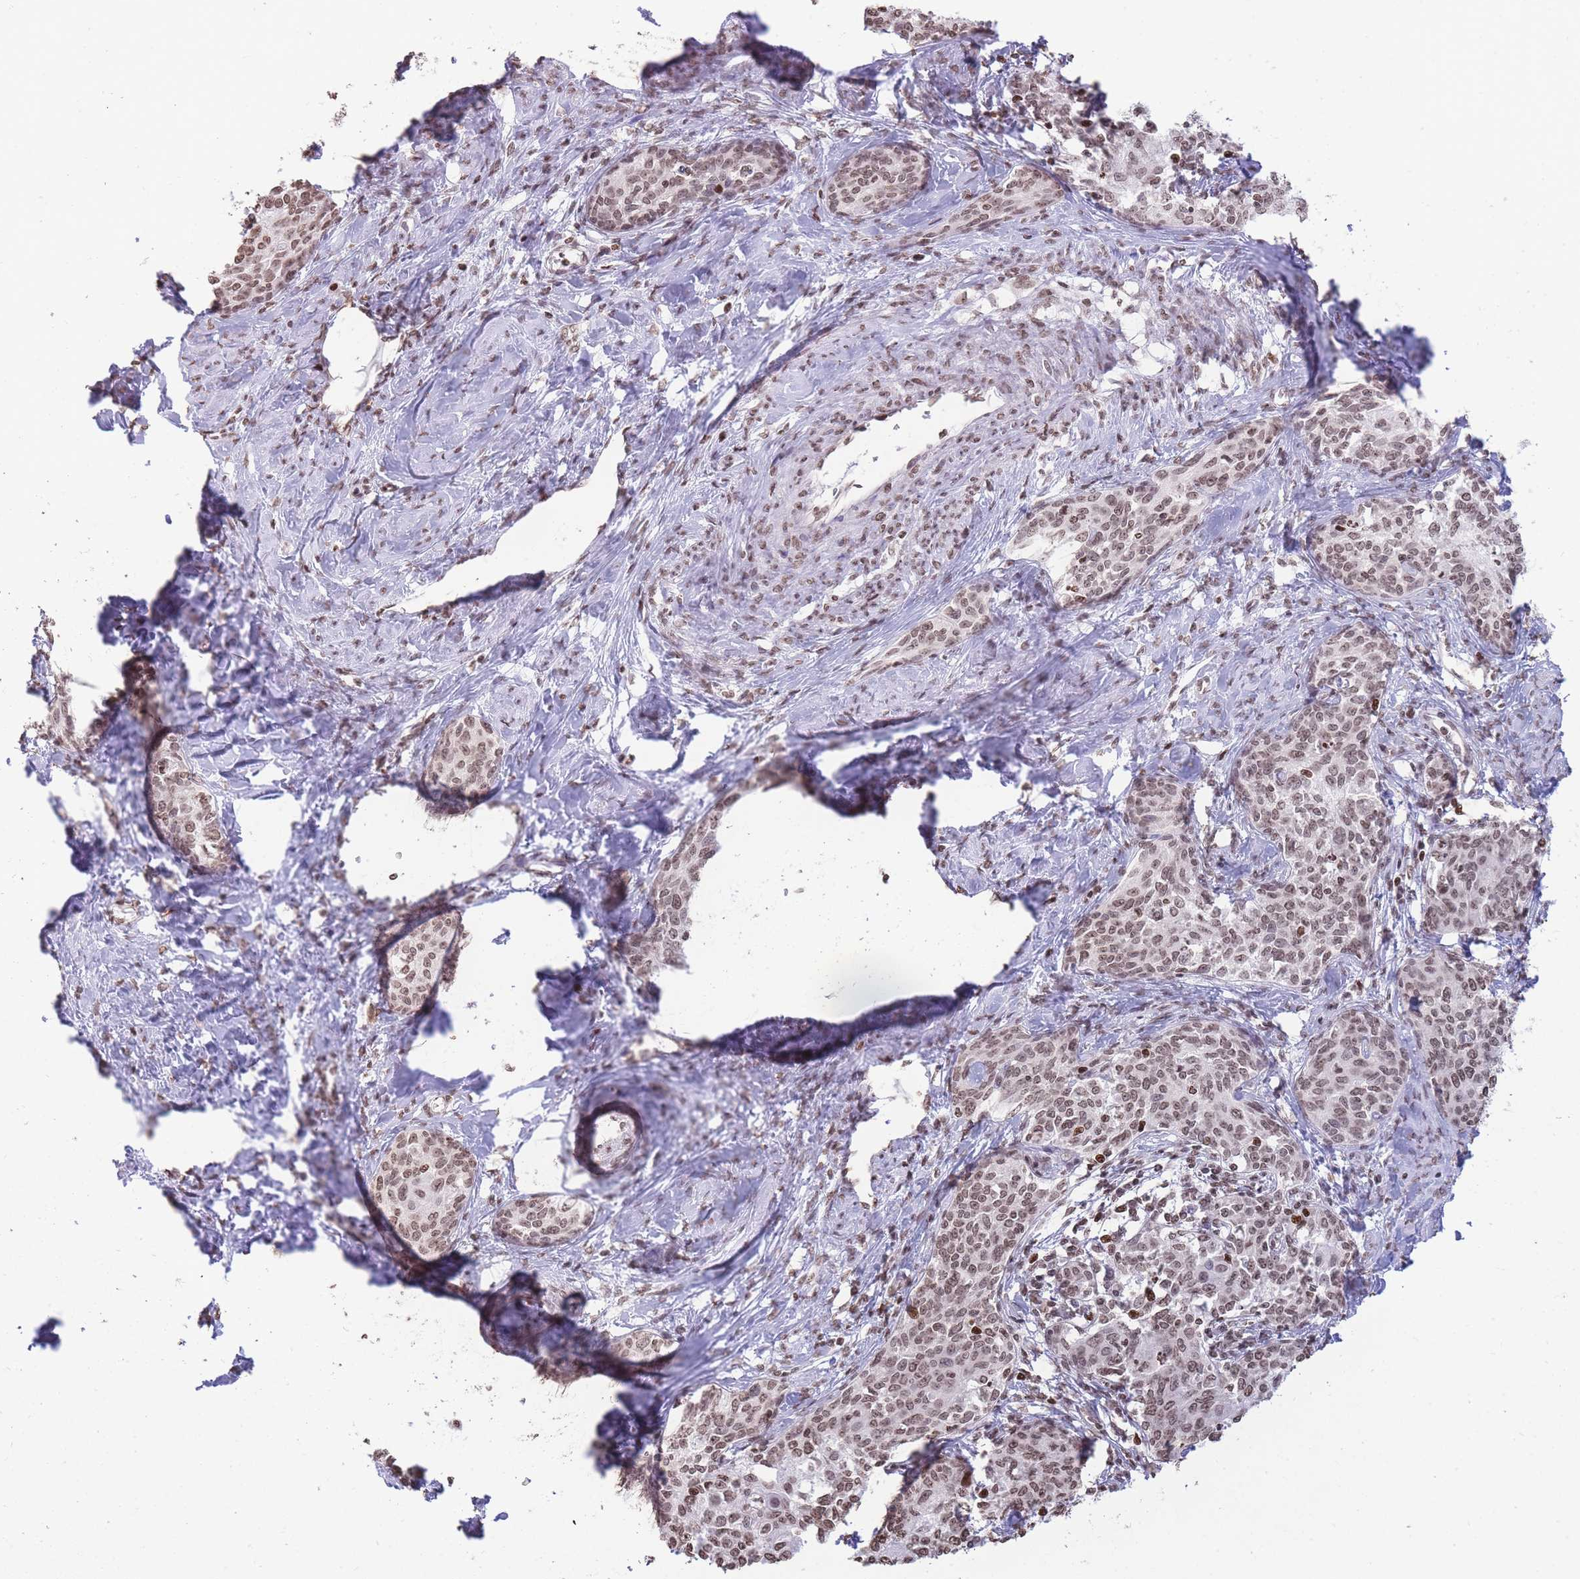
{"staining": {"intensity": "moderate", "quantity": ">75%", "location": "nuclear"}, "tissue": "cervical cancer", "cell_type": "Tumor cells", "image_type": "cancer", "snomed": [{"axis": "morphology", "description": "Squamous cell carcinoma, NOS"}, {"axis": "morphology", "description": "Adenocarcinoma, NOS"}, {"axis": "topography", "description": "Cervix"}], "caption": "Tumor cells show moderate nuclear expression in approximately >75% of cells in cervical cancer.", "gene": "SHISAL1", "patient": {"sex": "female", "age": 52}}